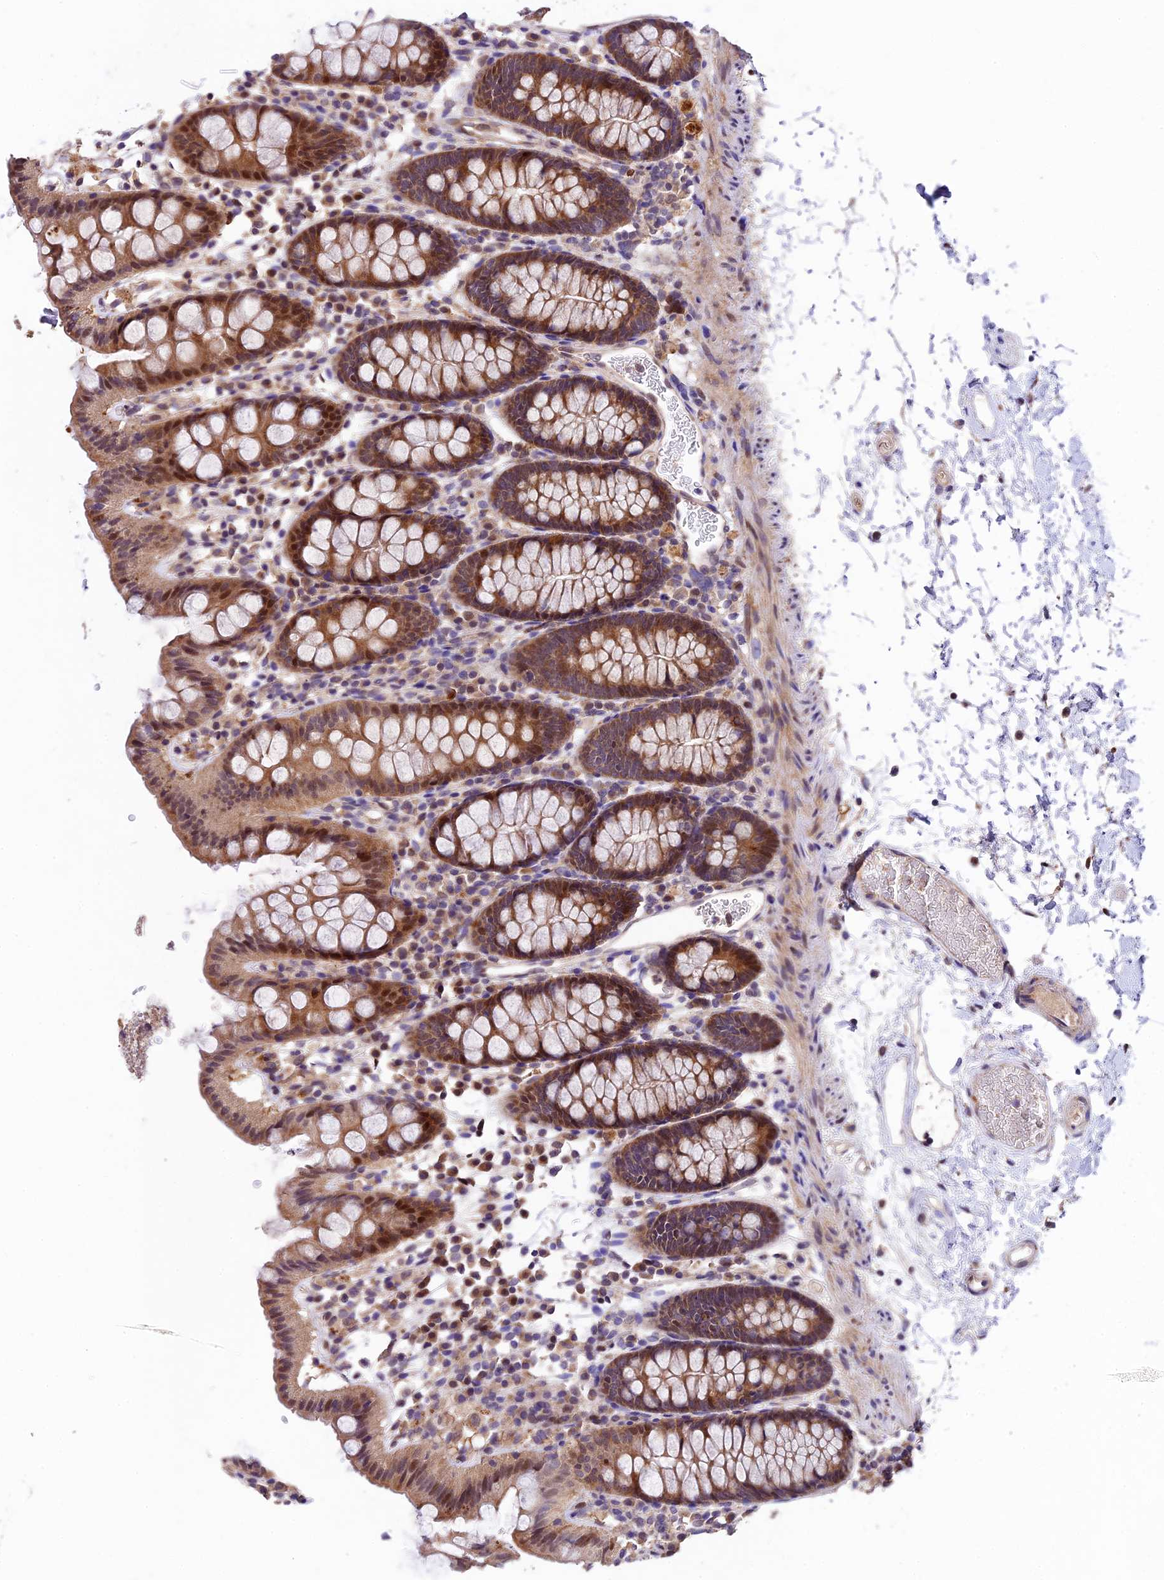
{"staining": {"intensity": "weak", "quantity": ">75%", "location": "cytoplasmic/membranous"}, "tissue": "colon", "cell_type": "Endothelial cells", "image_type": "normal", "snomed": [{"axis": "morphology", "description": "Normal tissue, NOS"}, {"axis": "topography", "description": "Colon"}], "caption": "IHC photomicrograph of unremarkable colon stained for a protein (brown), which demonstrates low levels of weak cytoplasmic/membranous expression in approximately >75% of endothelial cells.", "gene": "SBNO2", "patient": {"sex": "male", "age": 75}}